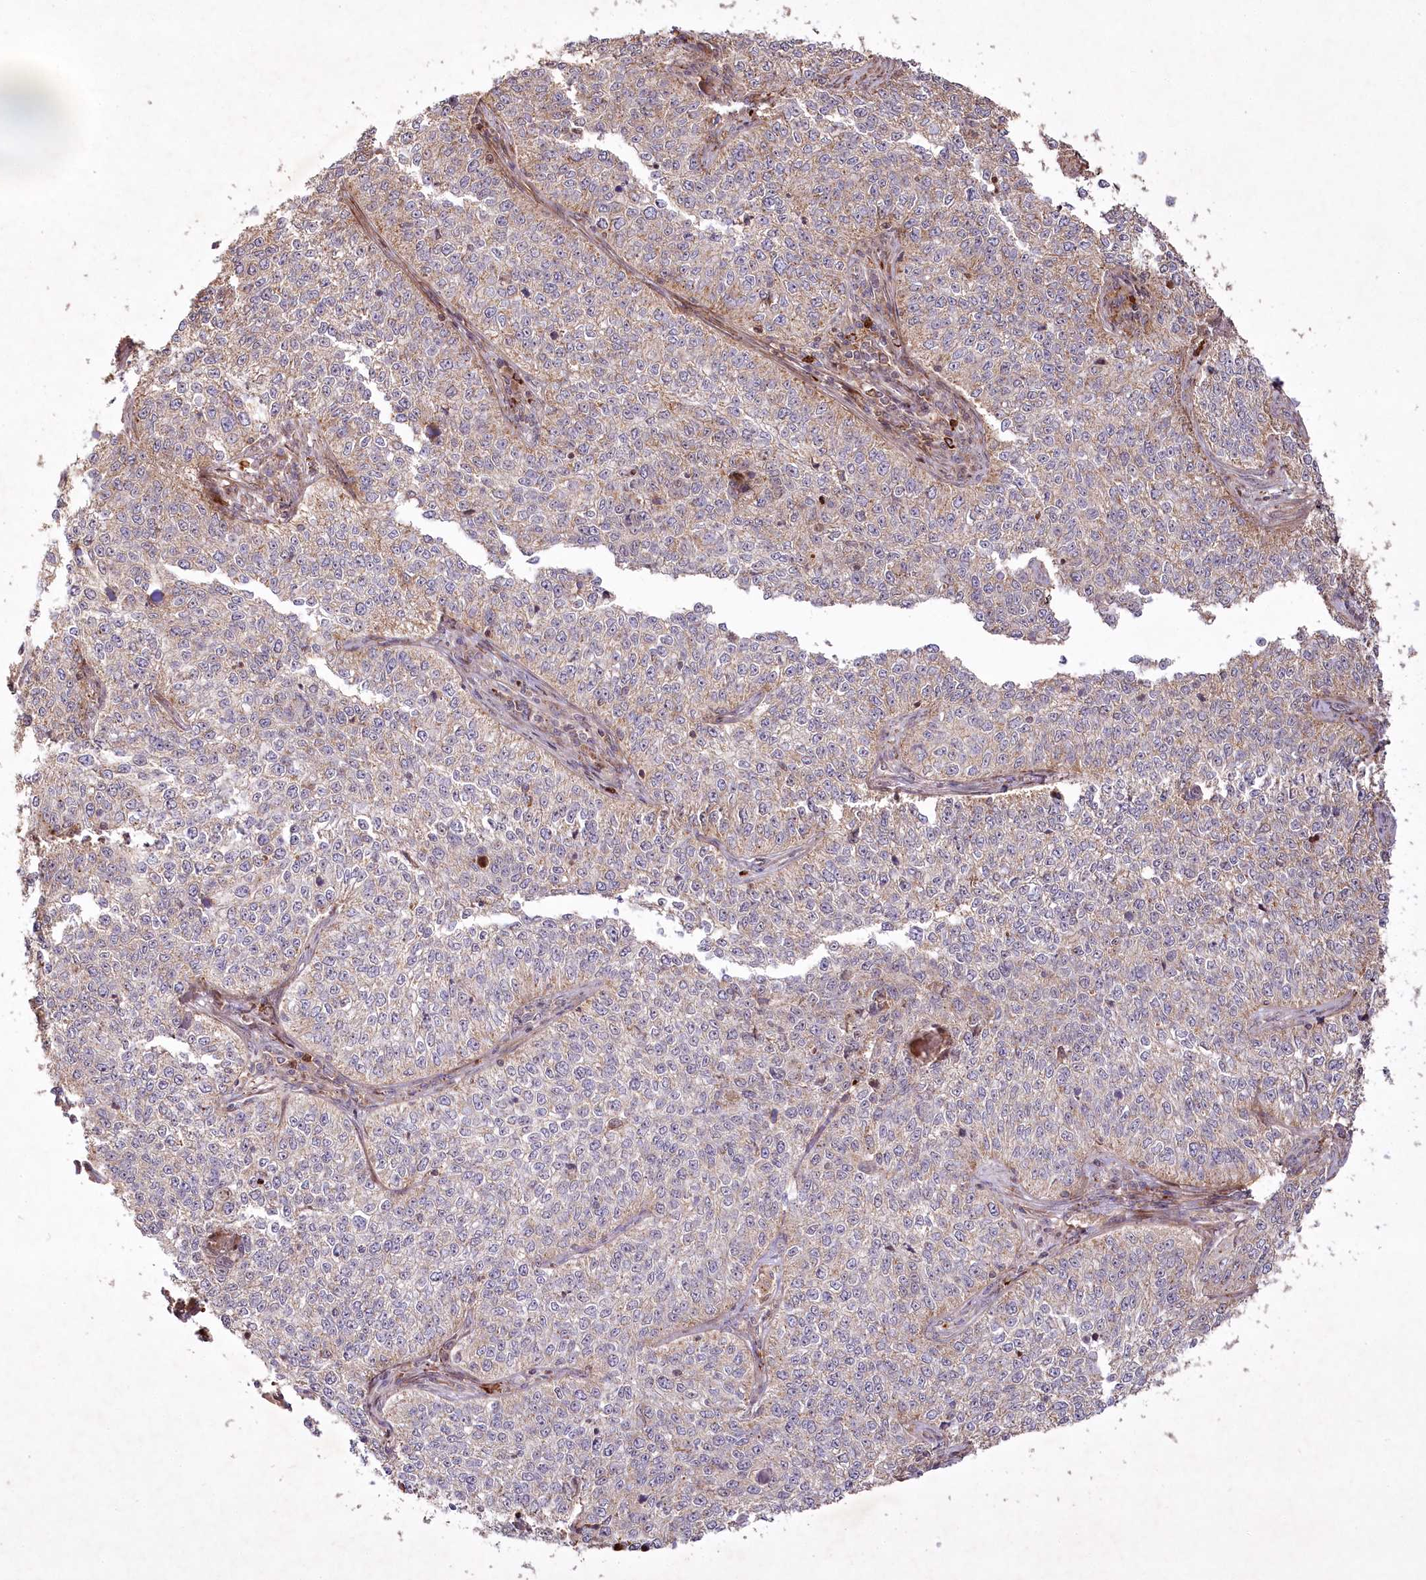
{"staining": {"intensity": "negative", "quantity": "none", "location": "none"}, "tissue": "cervical cancer", "cell_type": "Tumor cells", "image_type": "cancer", "snomed": [{"axis": "morphology", "description": "Squamous cell carcinoma, NOS"}, {"axis": "topography", "description": "Cervix"}], "caption": "Immunohistochemistry of cervical squamous cell carcinoma exhibits no expression in tumor cells.", "gene": "PSTK", "patient": {"sex": "female", "age": 35}}